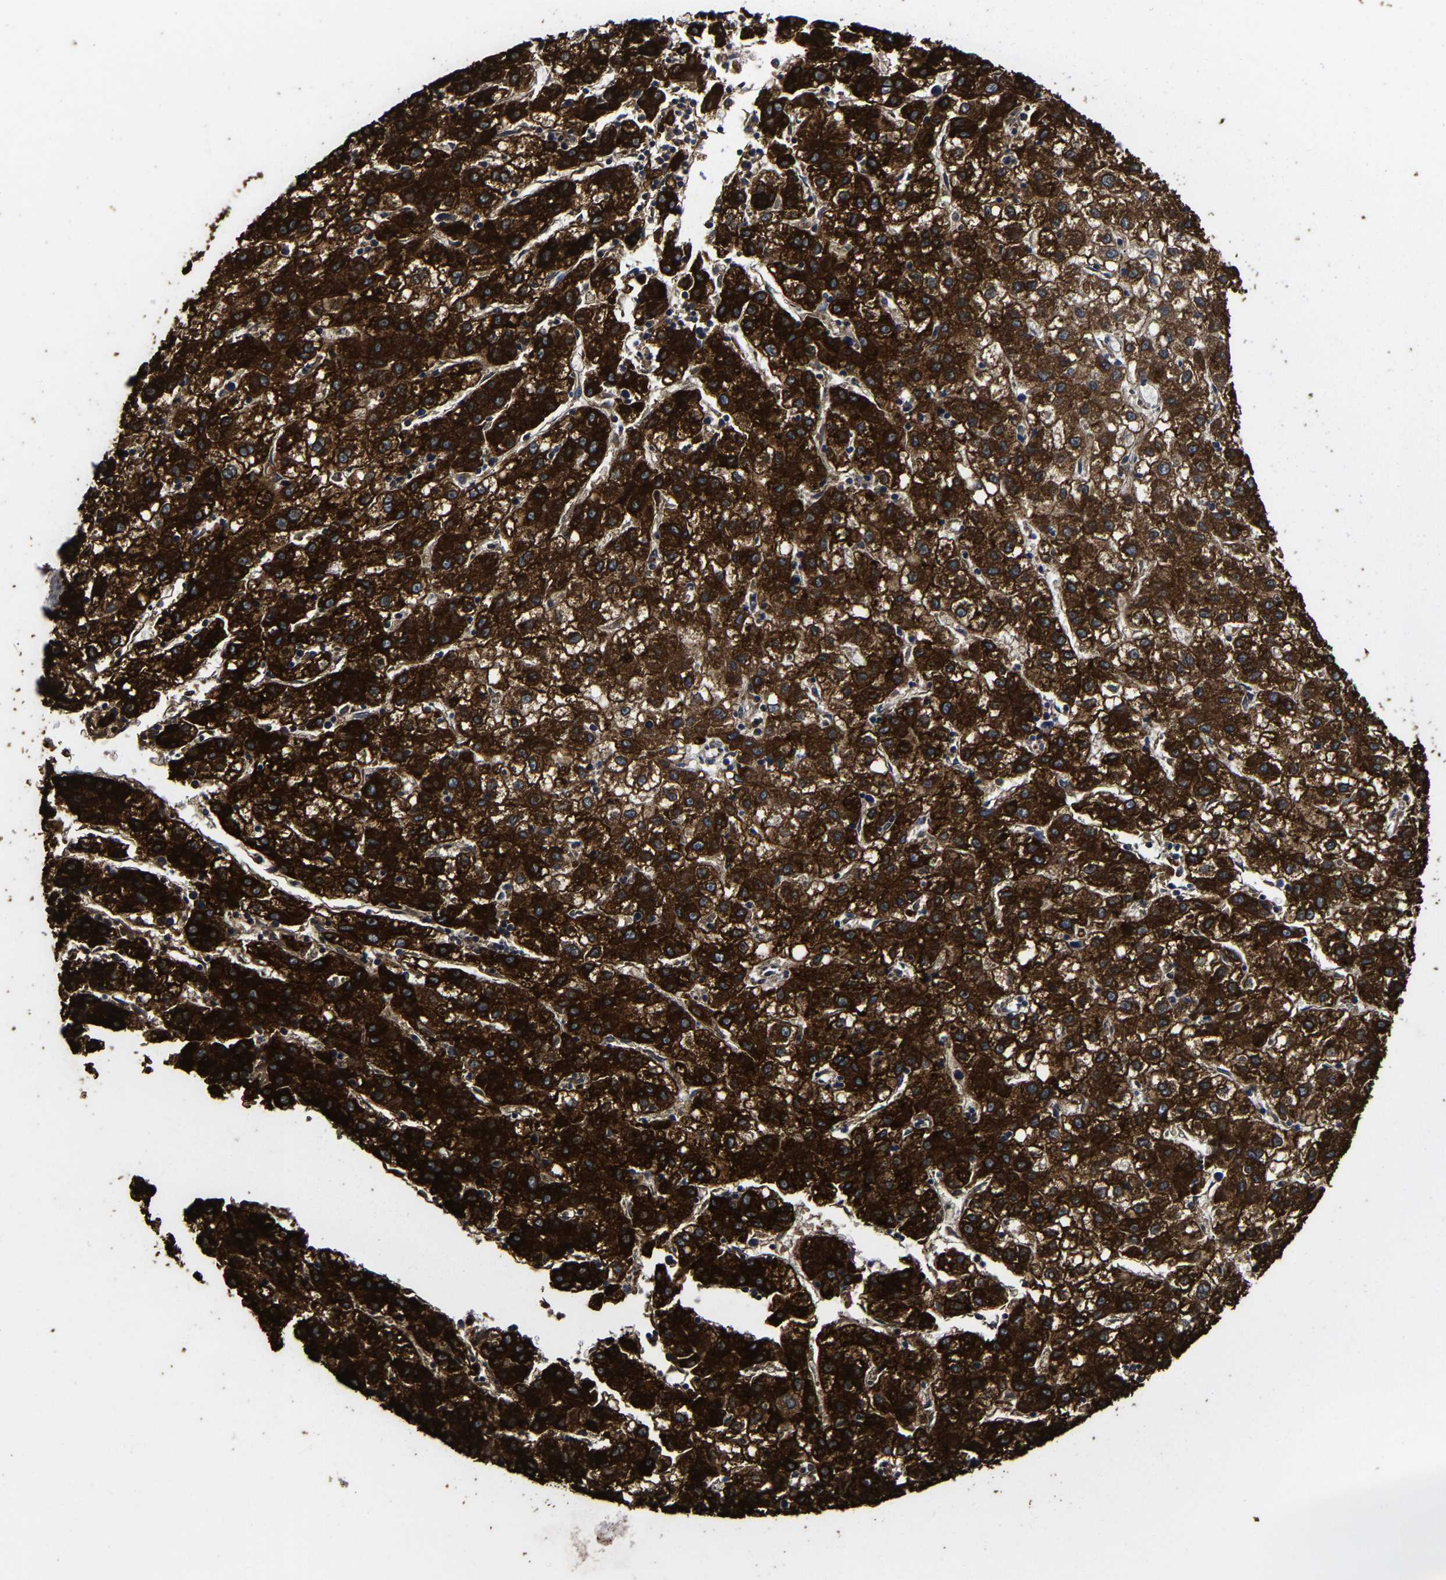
{"staining": {"intensity": "strong", "quantity": ">75%", "location": "cytoplasmic/membranous"}, "tissue": "liver cancer", "cell_type": "Tumor cells", "image_type": "cancer", "snomed": [{"axis": "morphology", "description": "Carcinoma, Hepatocellular, NOS"}, {"axis": "topography", "description": "Liver"}], "caption": "Hepatocellular carcinoma (liver) tissue shows strong cytoplasmic/membranous expression in approximately >75% of tumor cells", "gene": "ITCH", "patient": {"sex": "male", "age": 72}}